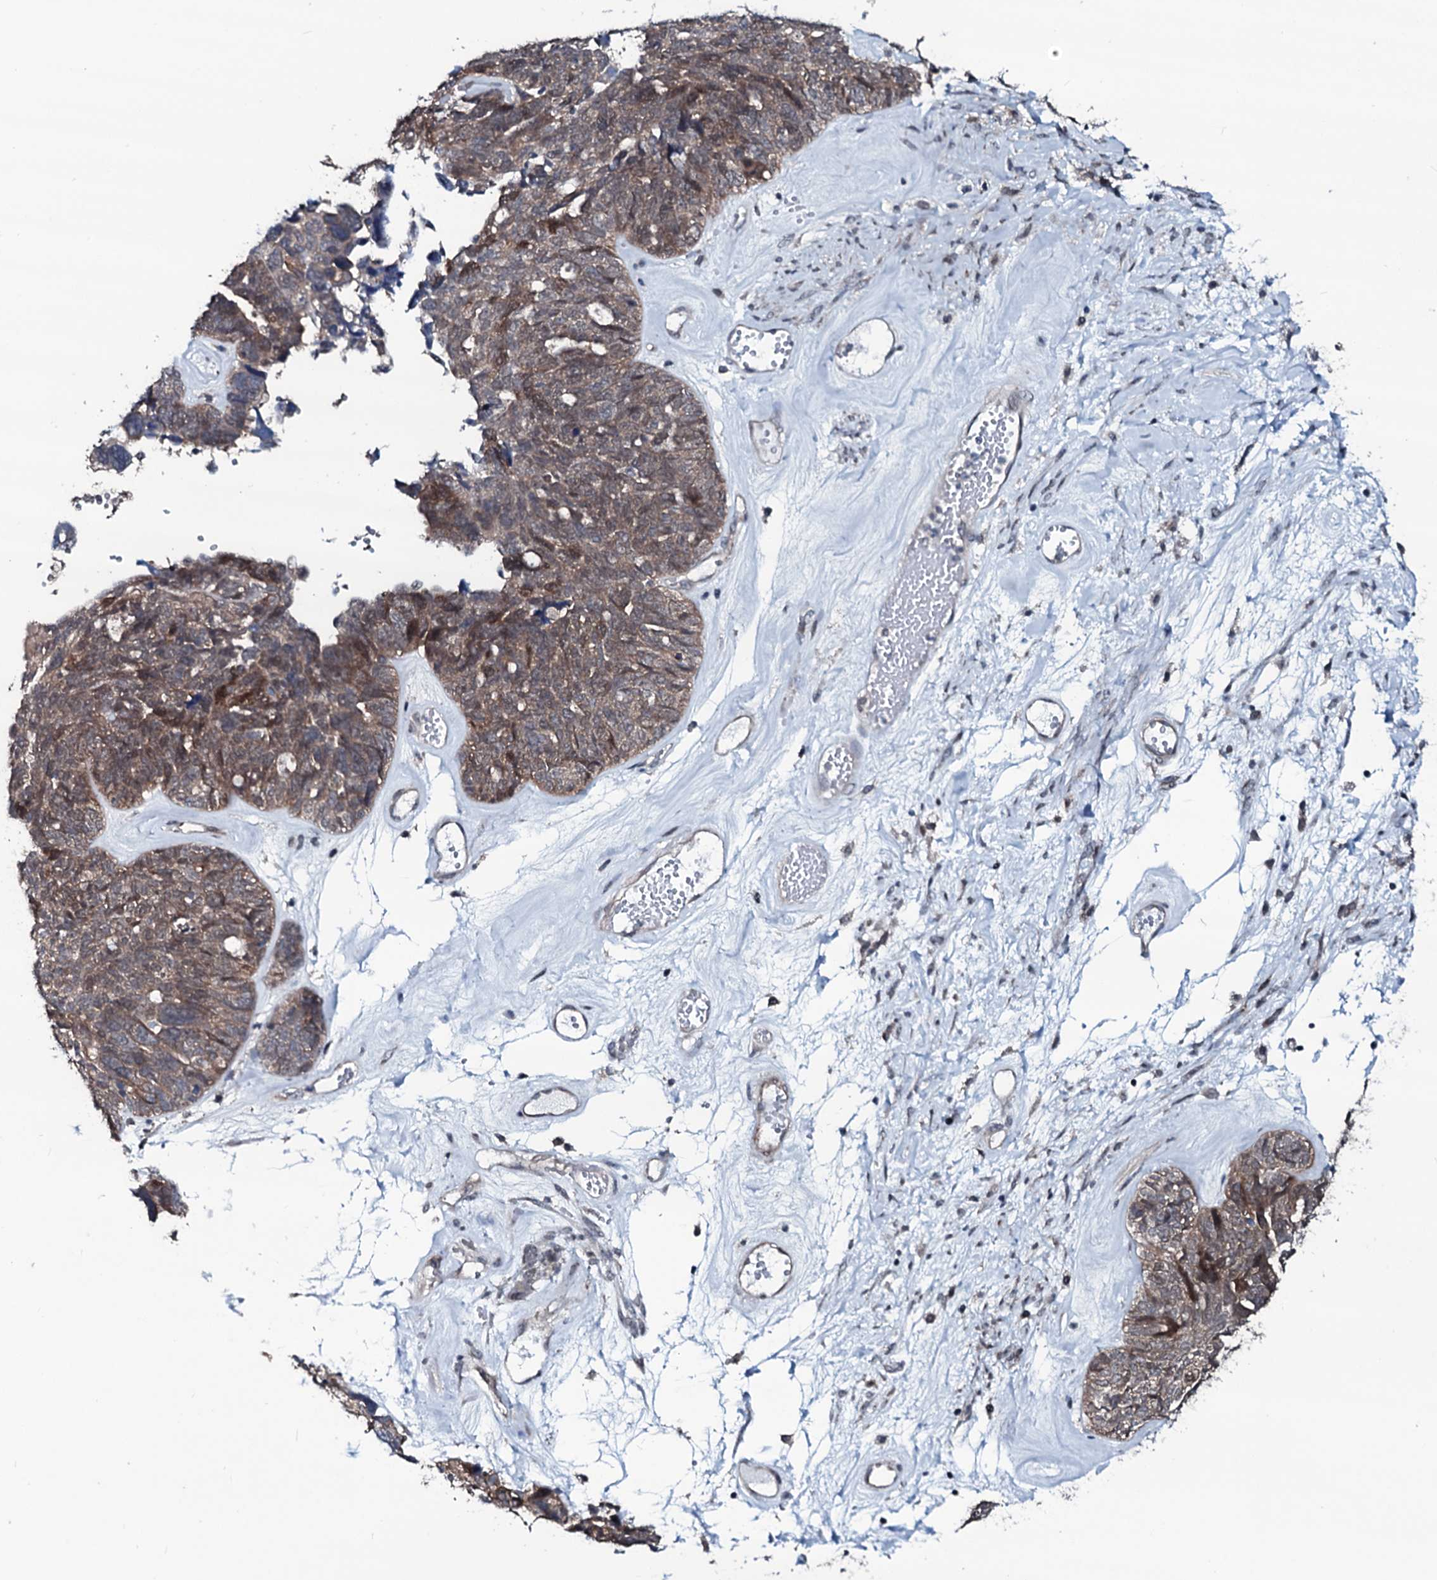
{"staining": {"intensity": "weak", "quantity": ">75%", "location": "cytoplasmic/membranous"}, "tissue": "ovarian cancer", "cell_type": "Tumor cells", "image_type": "cancer", "snomed": [{"axis": "morphology", "description": "Cystadenocarcinoma, serous, NOS"}, {"axis": "topography", "description": "Ovary"}], "caption": "This is a histology image of immunohistochemistry staining of ovarian serous cystadenocarcinoma, which shows weak positivity in the cytoplasmic/membranous of tumor cells.", "gene": "OGFOD2", "patient": {"sex": "female", "age": 79}}